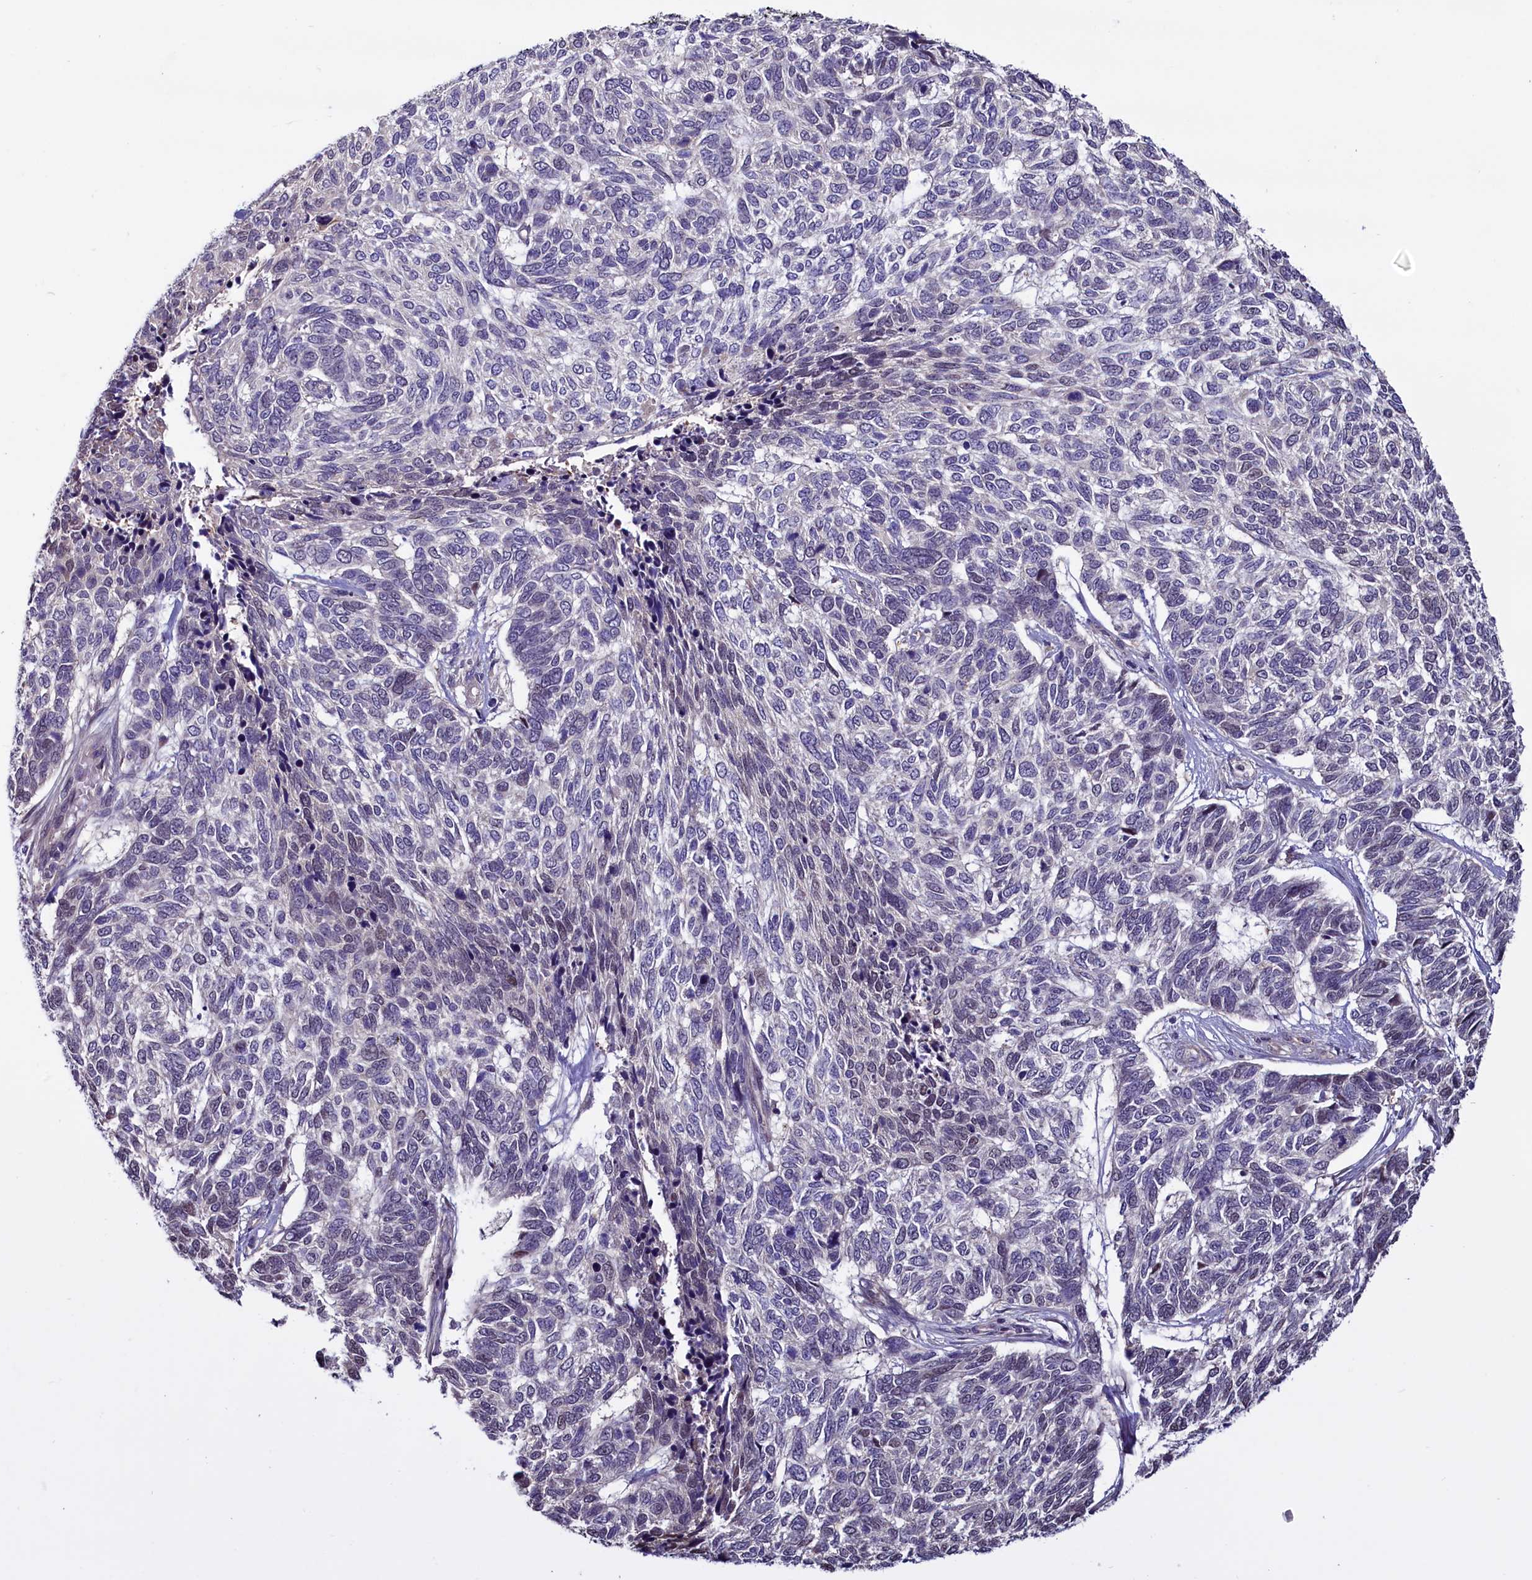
{"staining": {"intensity": "negative", "quantity": "none", "location": "none"}, "tissue": "skin cancer", "cell_type": "Tumor cells", "image_type": "cancer", "snomed": [{"axis": "morphology", "description": "Basal cell carcinoma"}, {"axis": "topography", "description": "Skin"}], "caption": "DAB (3,3'-diaminobenzidine) immunohistochemical staining of human skin cancer (basal cell carcinoma) exhibits no significant staining in tumor cells. (Brightfield microscopy of DAB (3,3'-diaminobenzidine) immunohistochemistry at high magnification).", "gene": "PDILT", "patient": {"sex": "female", "age": 65}}